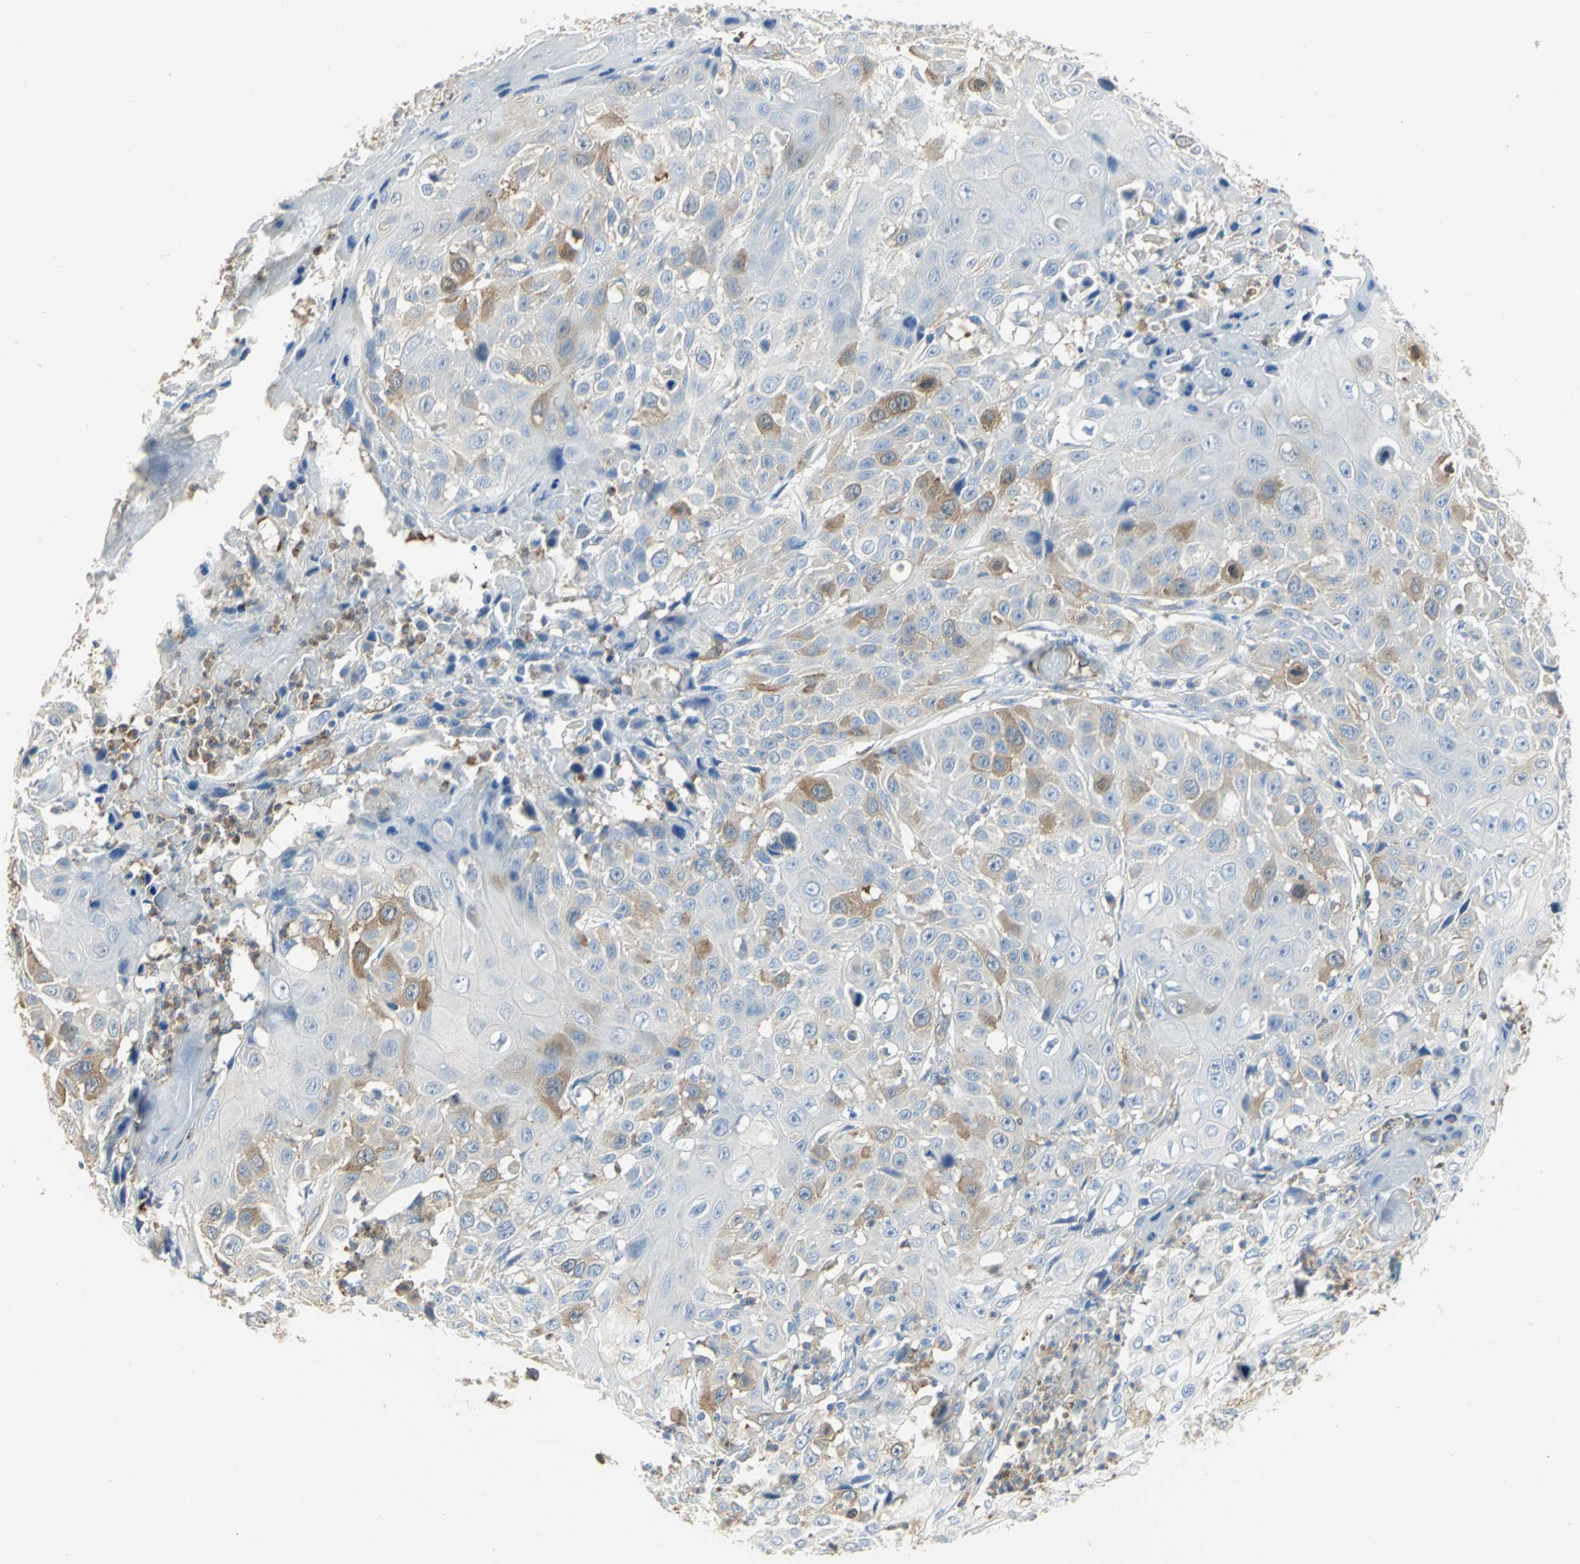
{"staining": {"intensity": "moderate", "quantity": "<25%", "location": "cytoplasmic/membranous"}, "tissue": "cervical cancer", "cell_type": "Tumor cells", "image_type": "cancer", "snomed": [{"axis": "morphology", "description": "Squamous cell carcinoma, NOS"}, {"axis": "topography", "description": "Cervix"}], "caption": "This histopathology image reveals immunohistochemistry staining of human cervical cancer, with low moderate cytoplasmic/membranous expression in about <25% of tumor cells.", "gene": "DLGAP5", "patient": {"sex": "female", "age": 39}}